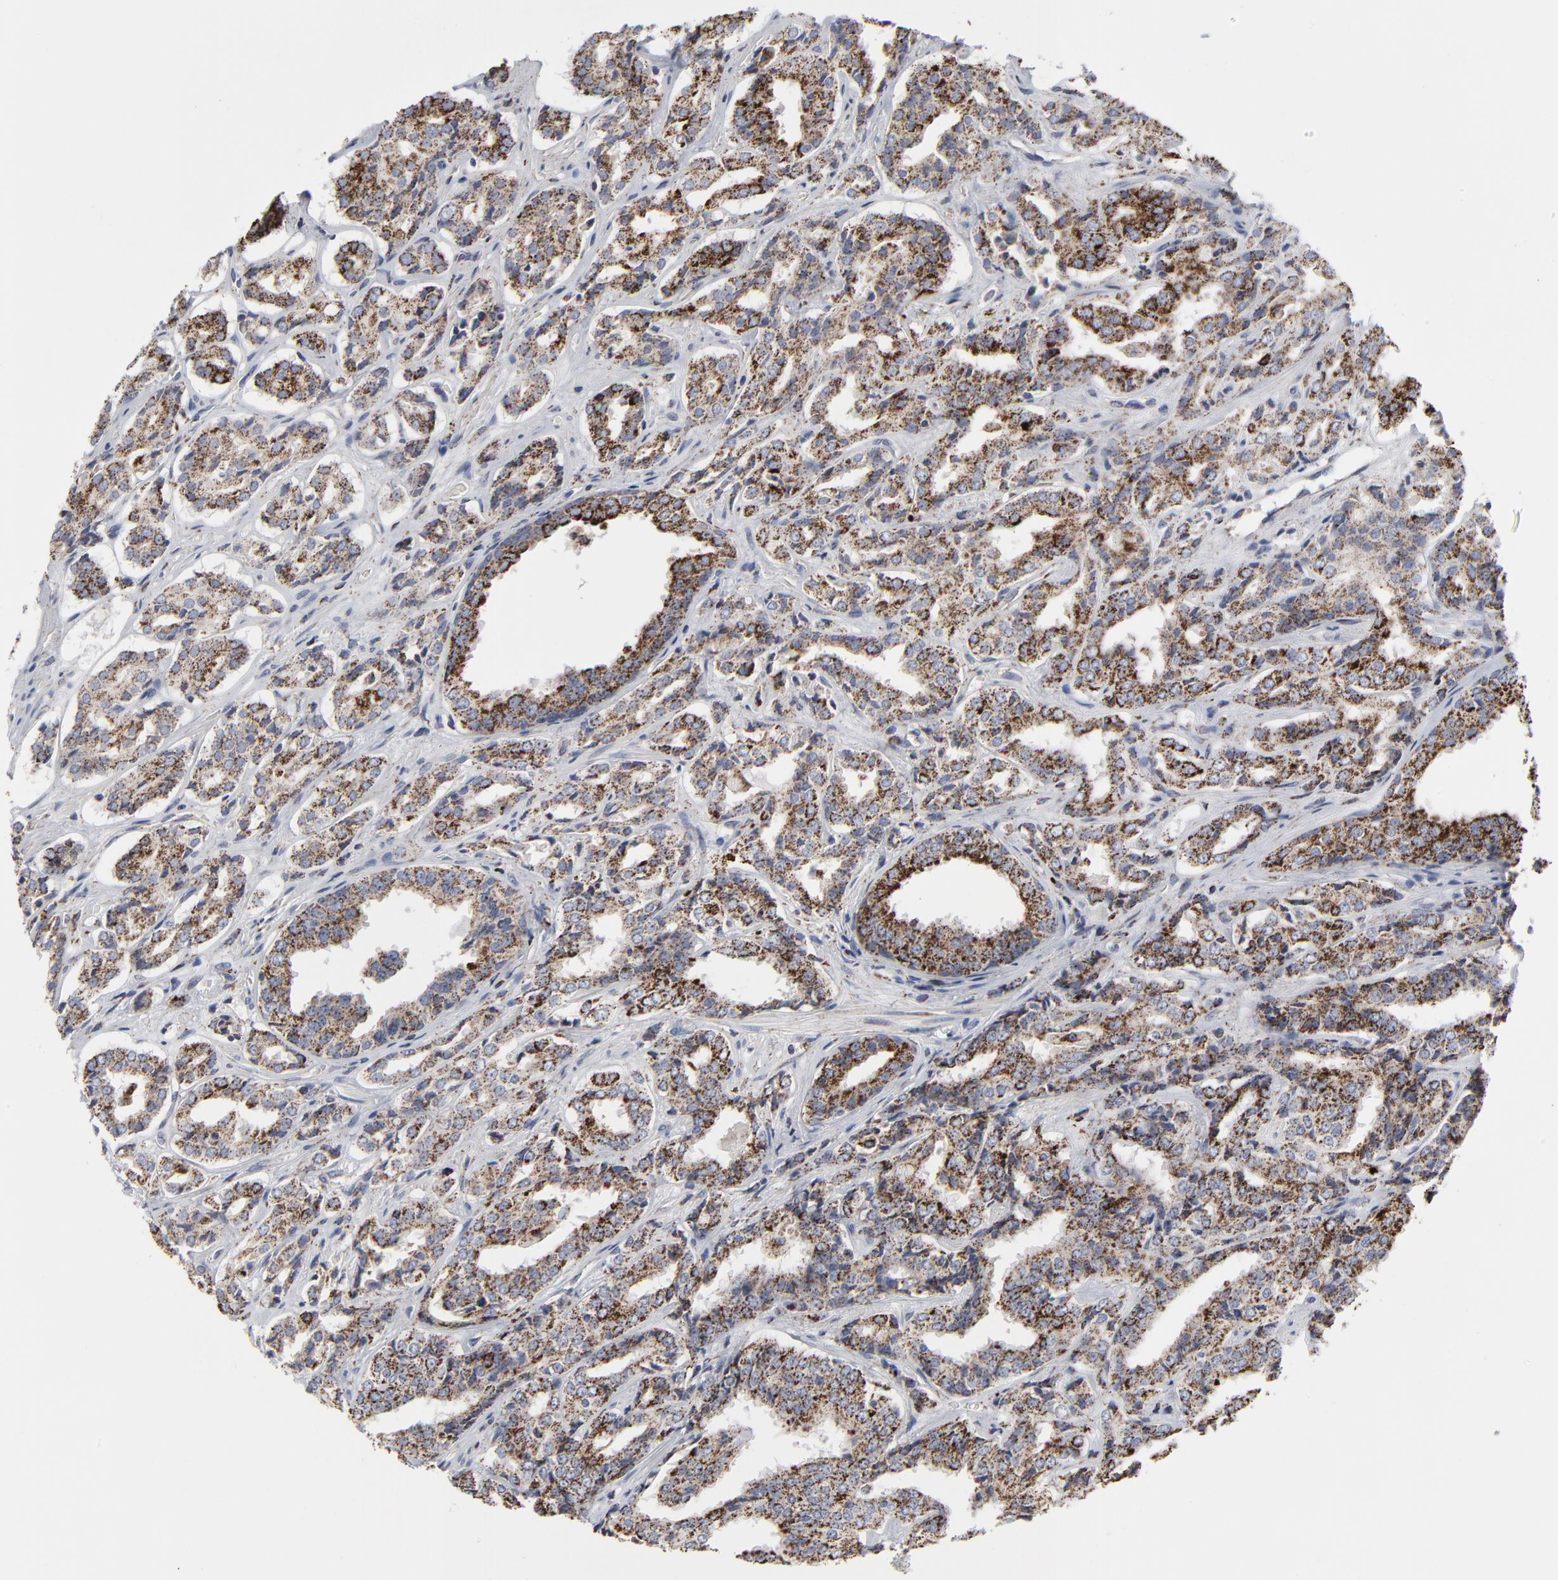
{"staining": {"intensity": "moderate", "quantity": ">75%", "location": "cytoplasmic/membranous"}, "tissue": "prostate cancer", "cell_type": "Tumor cells", "image_type": "cancer", "snomed": [{"axis": "morphology", "description": "Adenocarcinoma, Medium grade"}, {"axis": "topography", "description": "Prostate"}], "caption": "Immunohistochemistry histopathology image of prostate adenocarcinoma (medium-grade) stained for a protein (brown), which shows medium levels of moderate cytoplasmic/membranous staining in about >75% of tumor cells.", "gene": "TXNRD2", "patient": {"sex": "male", "age": 60}}